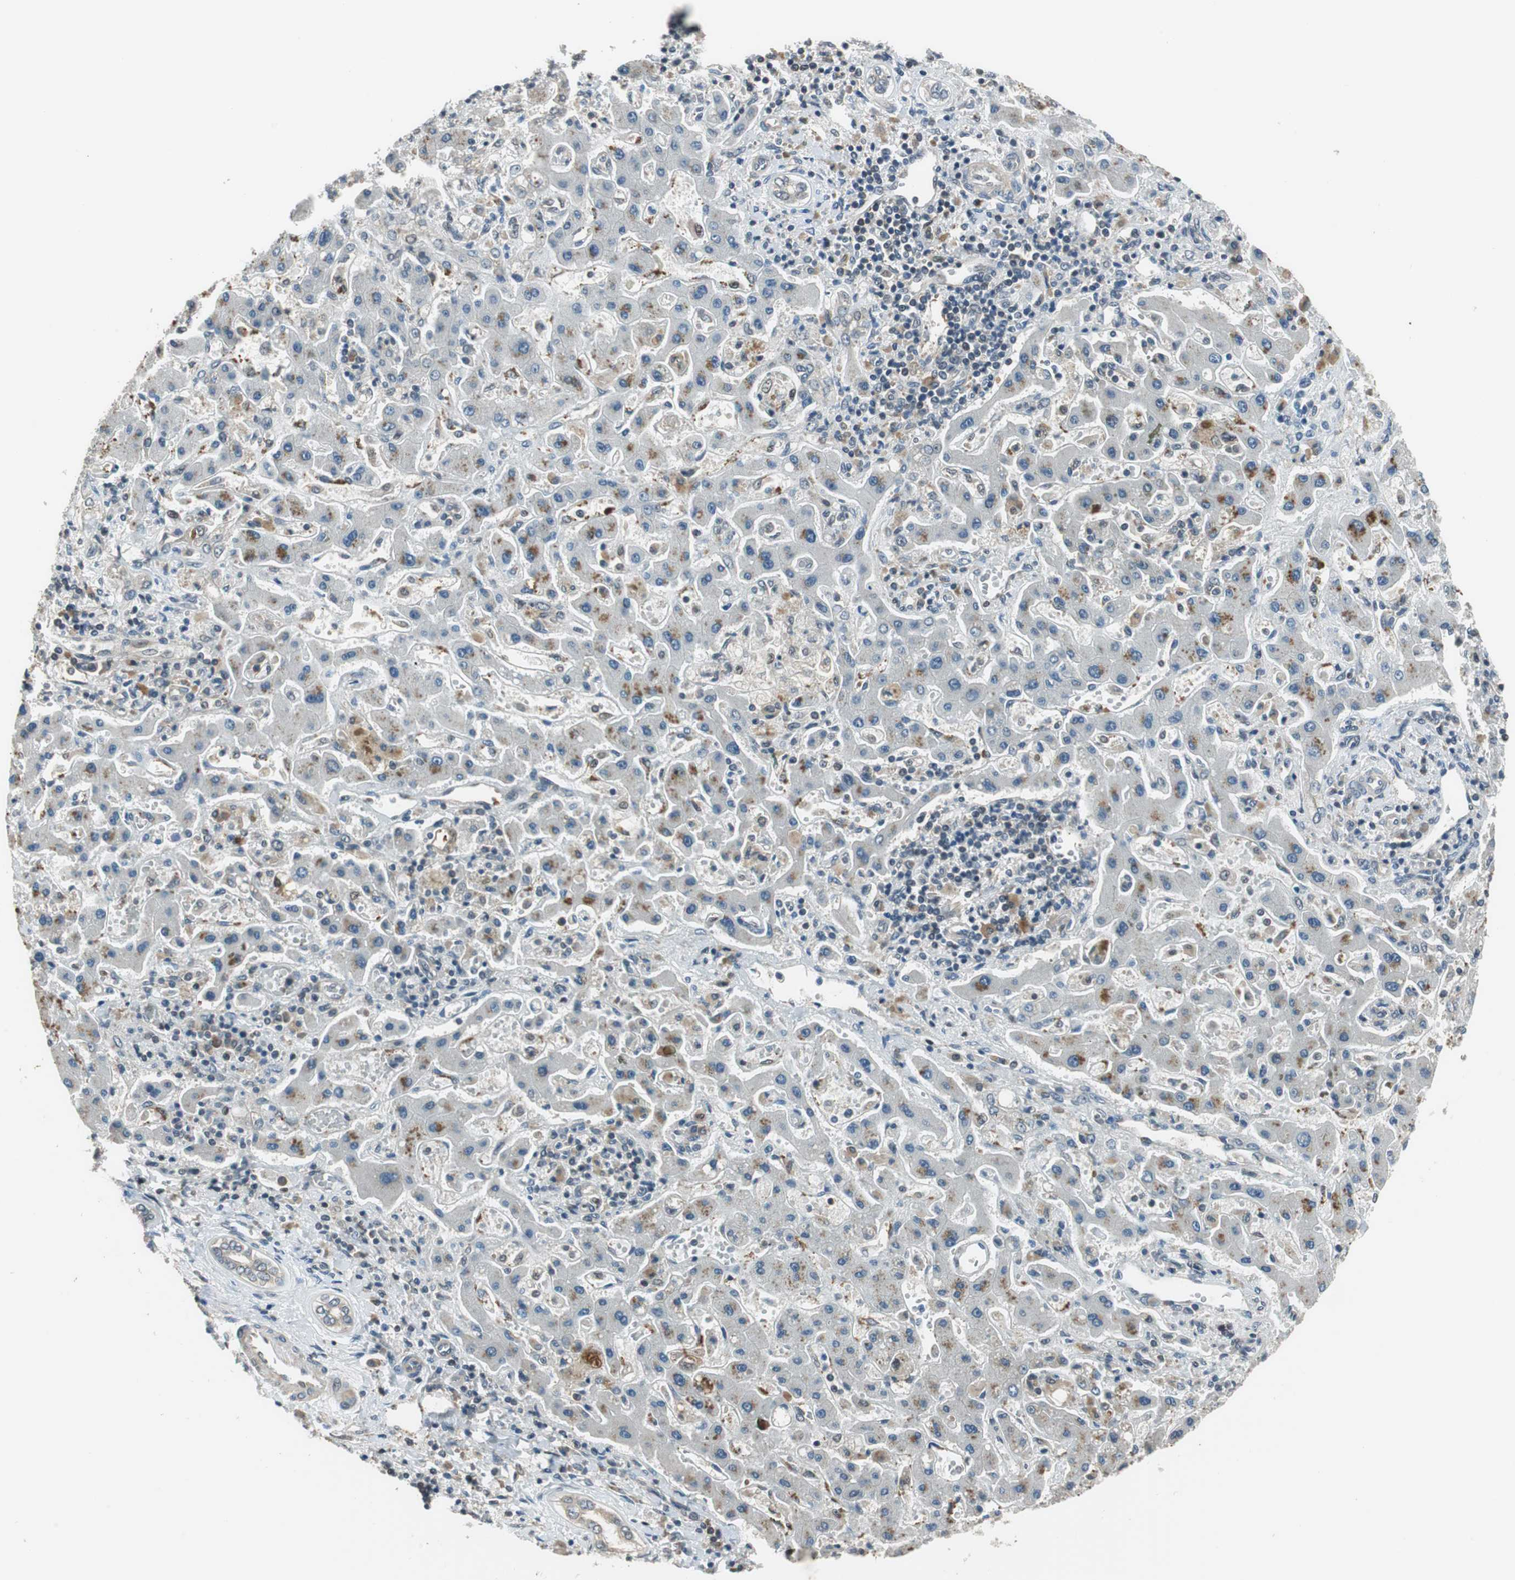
{"staining": {"intensity": "weak", "quantity": "<25%", "location": "cytoplasmic/membranous"}, "tissue": "liver cancer", "cell_type": "Tumor cells", "image_type": "cancer", "snomed": [{"axis": "morphology", "description": "Cholangiocarcinoma"}, {"axis": "topography", "description": "Liver"}], "caption": "The photomicrograph exhibits no staining of tumor cells in liver cholangiocarcinoma. The staining was performed using DAB (3,3'-diaminobenzidine) to visualize the protein expression in brown, while the nuclei were stained in blue with hematoxylin (Magnification: 20x).", "gene": "MAFB", "patient": {"sex": "male", "age": 50}}